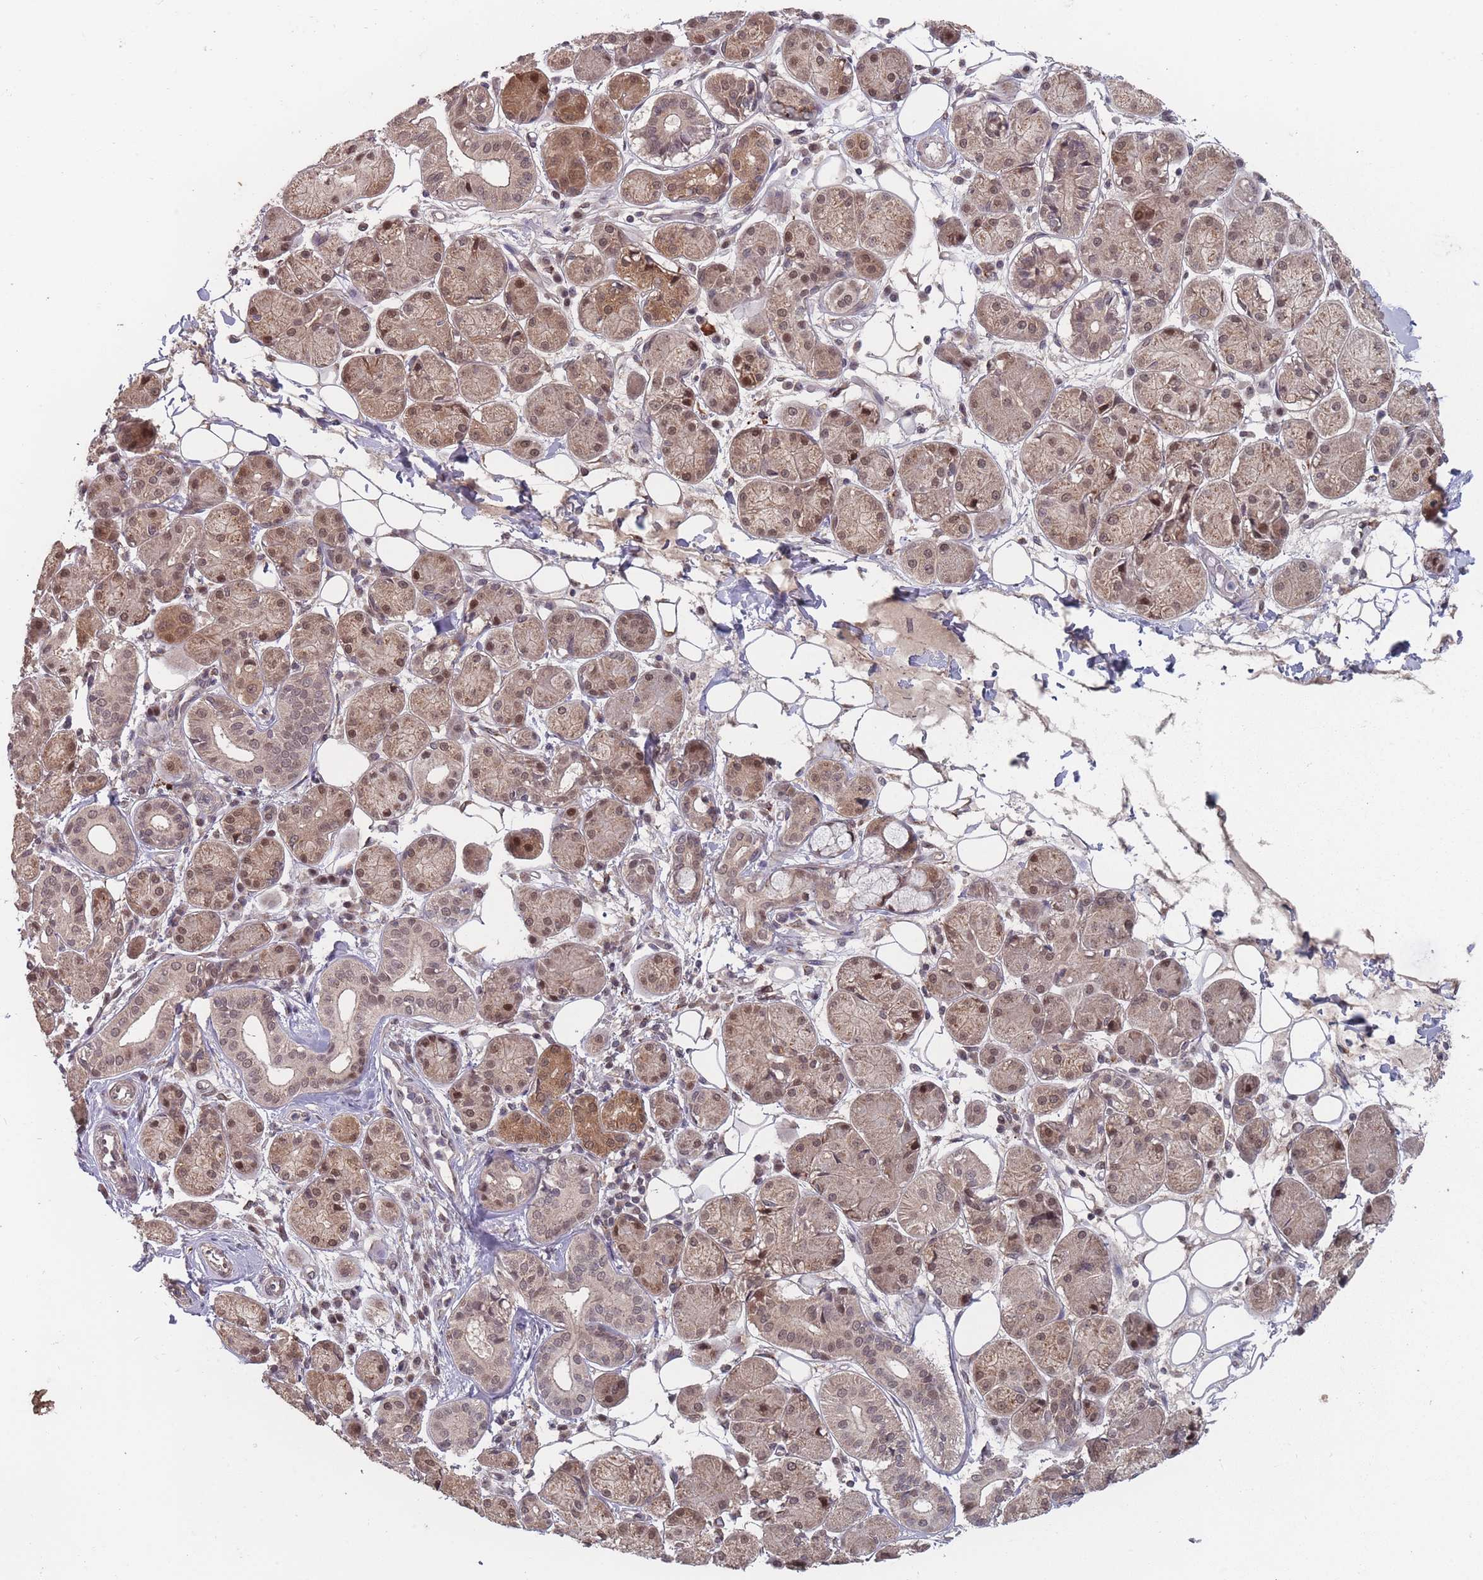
{"staining": {"intensity": "moderate", "quantity": ">75%", "location": "cytoplasmic/membranous,nuclear"}, "tissue": "salivary gland", "cell_type": "Glandular cells", "image_type": "normal", "snomed": [{"axis": "morphology", "description": "Squamous cell carcinoma, NOS"}, {"axis": "topography", "description": "Skin"}, {"axis": "topography", "description": "Head-Neck"}], "caption": "This photomicrograph reveals immunohistochemistry (IHC) staining of benign human salivary gland, with medium moderate cytoplasmic/membranous,nuclear positivity in about >75% of glandular cells.", "gene": "CNTRL", "patient": {"sex": "male", "age": 80}}